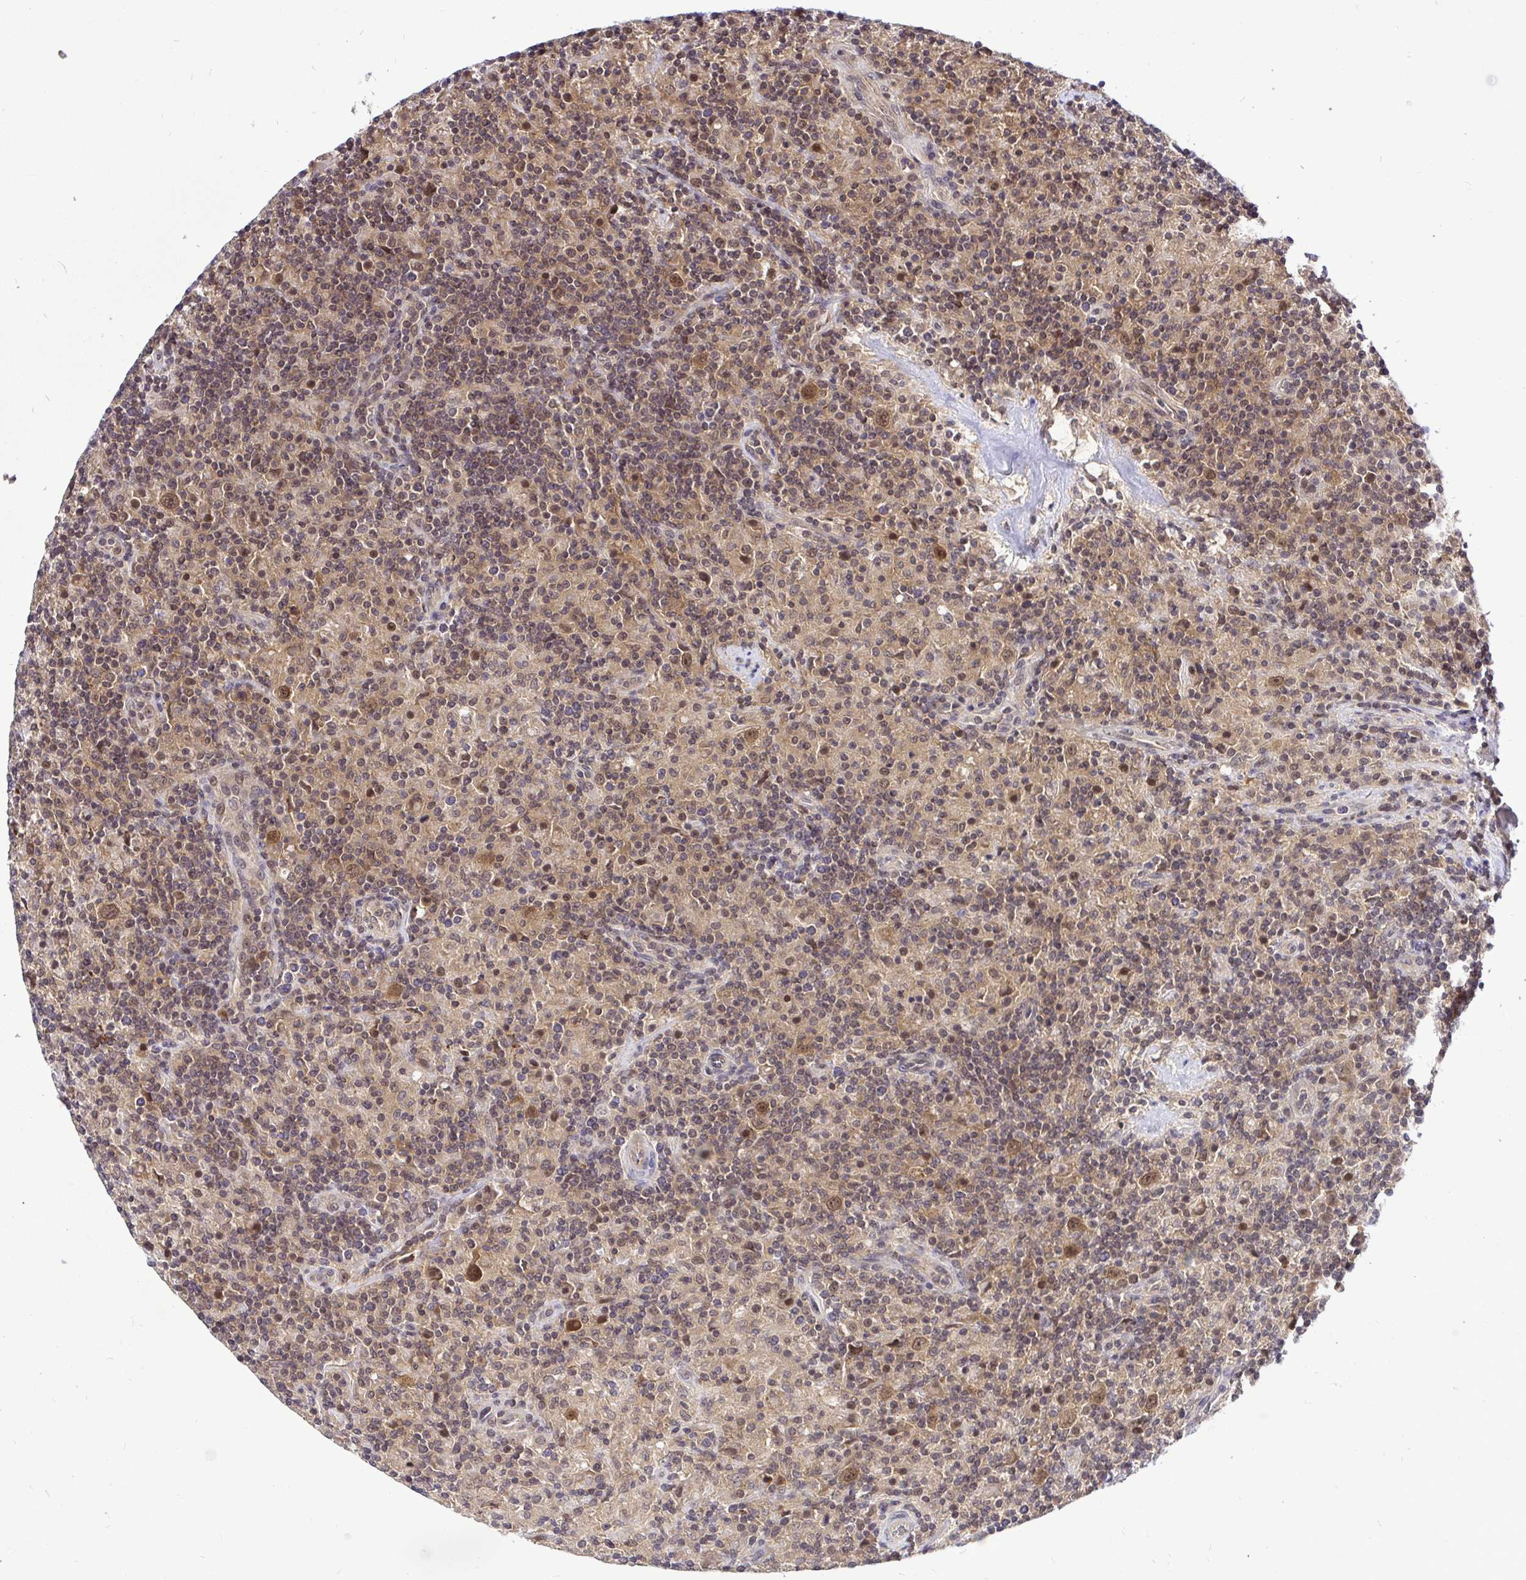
{"staining": {"intensity": "moderate", "quantity": ">75%", "location": "cytoplasmic/membranous,nuclear"}, "tissue": "lymphoma", "cell_type": "Tumor cells", "image_type": "cancer", "snomed": [{"axis": "morphology", "description": "Hodgkin's disease, NOS"}, {"axis": "topography", "description": "Lymph node"}], "caption": "Tumor cells demonstrate moderate cytoplasmic/membranous and nuclear staining in approximately >75% of cells in Hodgkin's disease.", "gene": "UBE2M", "patient": {"sex": "male", "age": 70}}